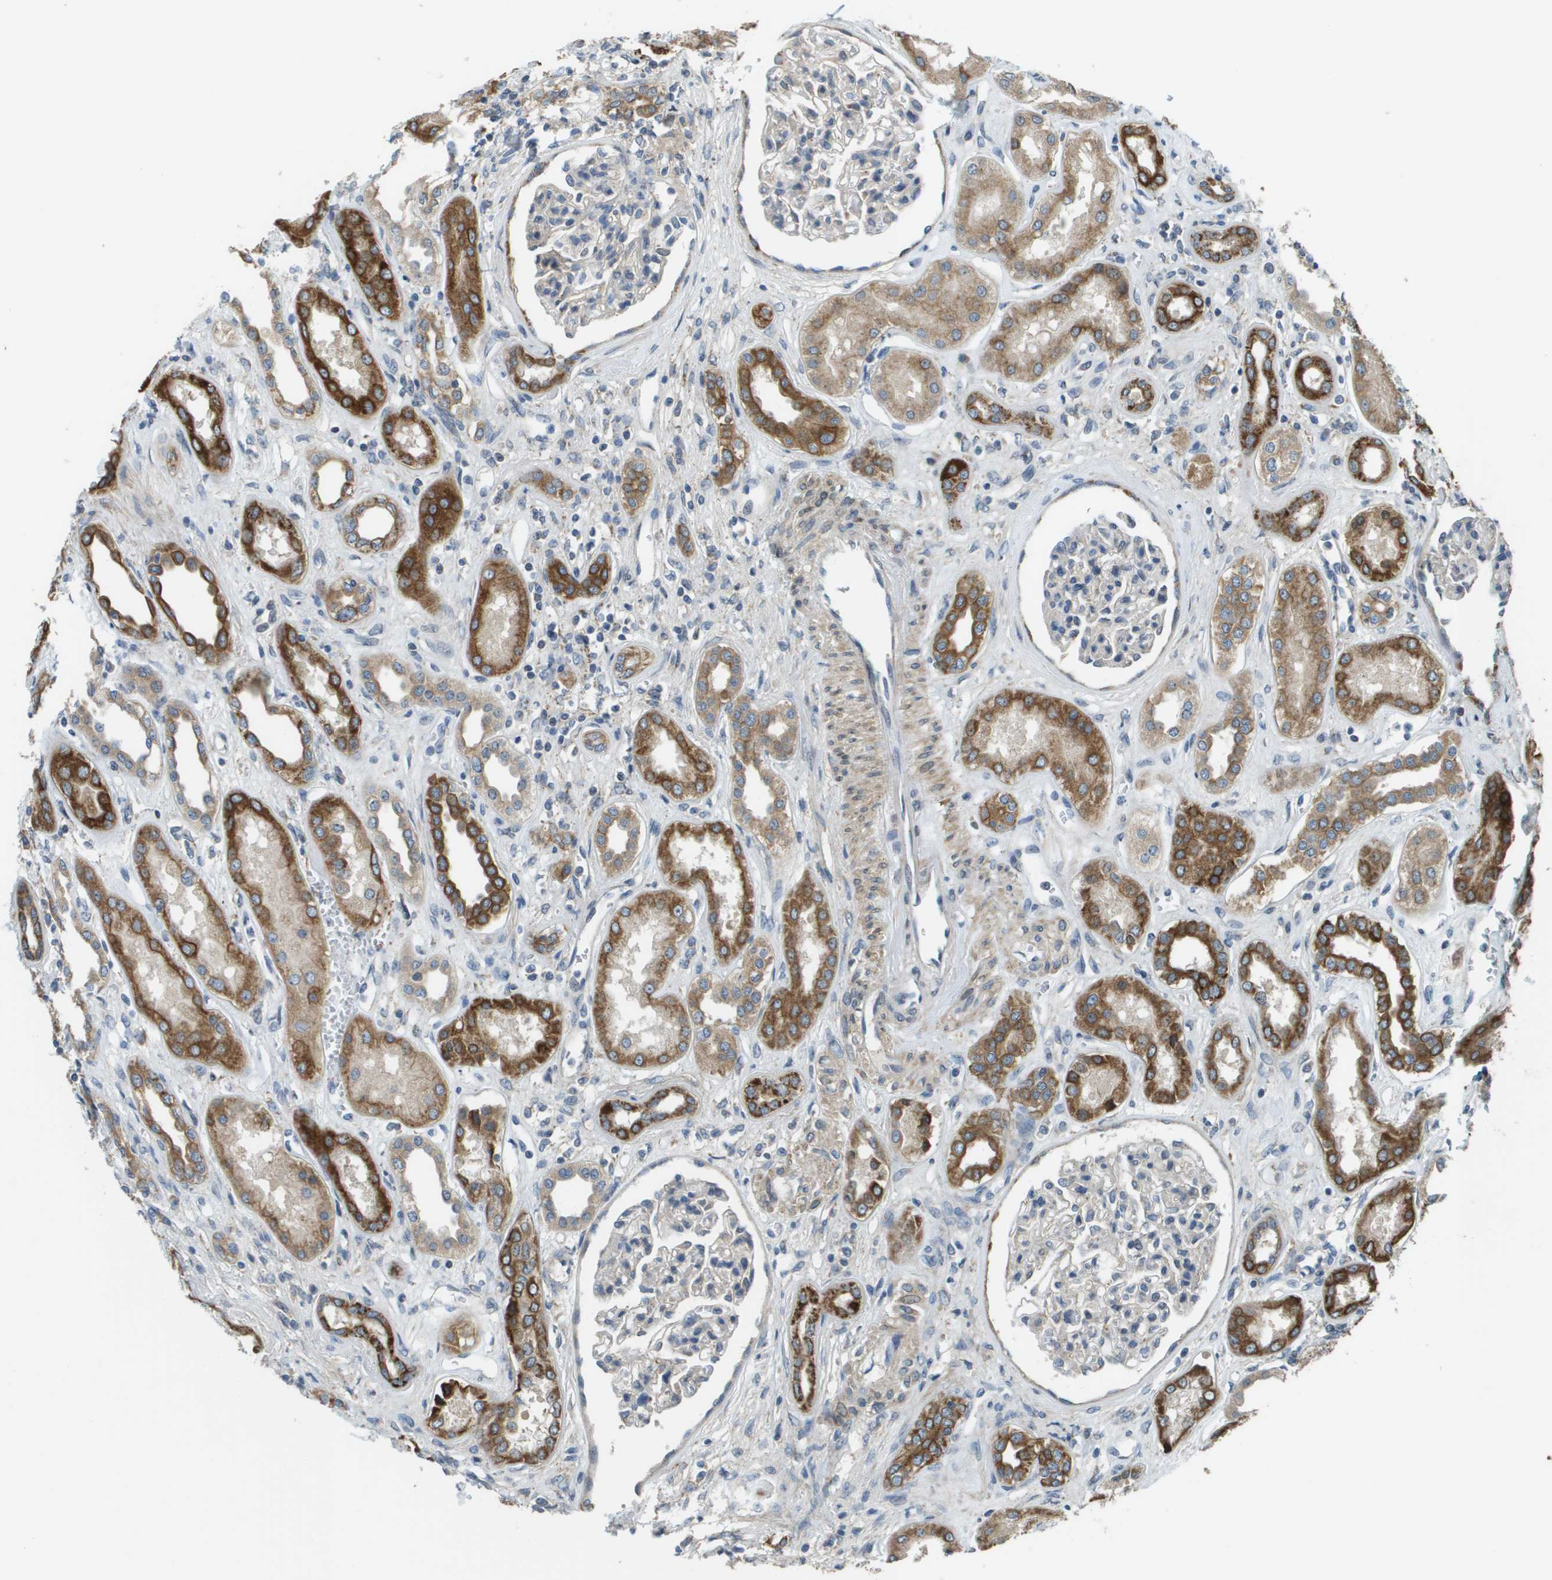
{"staining": {"intensity": "negative", "quantity": "none", "location": "none"}, "tissue": "kidney", "cell_type": "Cells in glomeruli", "image_type": "normal", "snomed": [{"axis": "morphology", "description": "Normal tissue, NOS"}, {"axis": "topography", "description": "Kidney"}], "caption": "Immunohistochemistry (IHC) micrograph of unremarkable kidney: kidney stained with DAB displays no significant protein staining in cells in glomeruli.", "gene": "CDKN2C", "patient": {"sex": "male", "age": 59}}